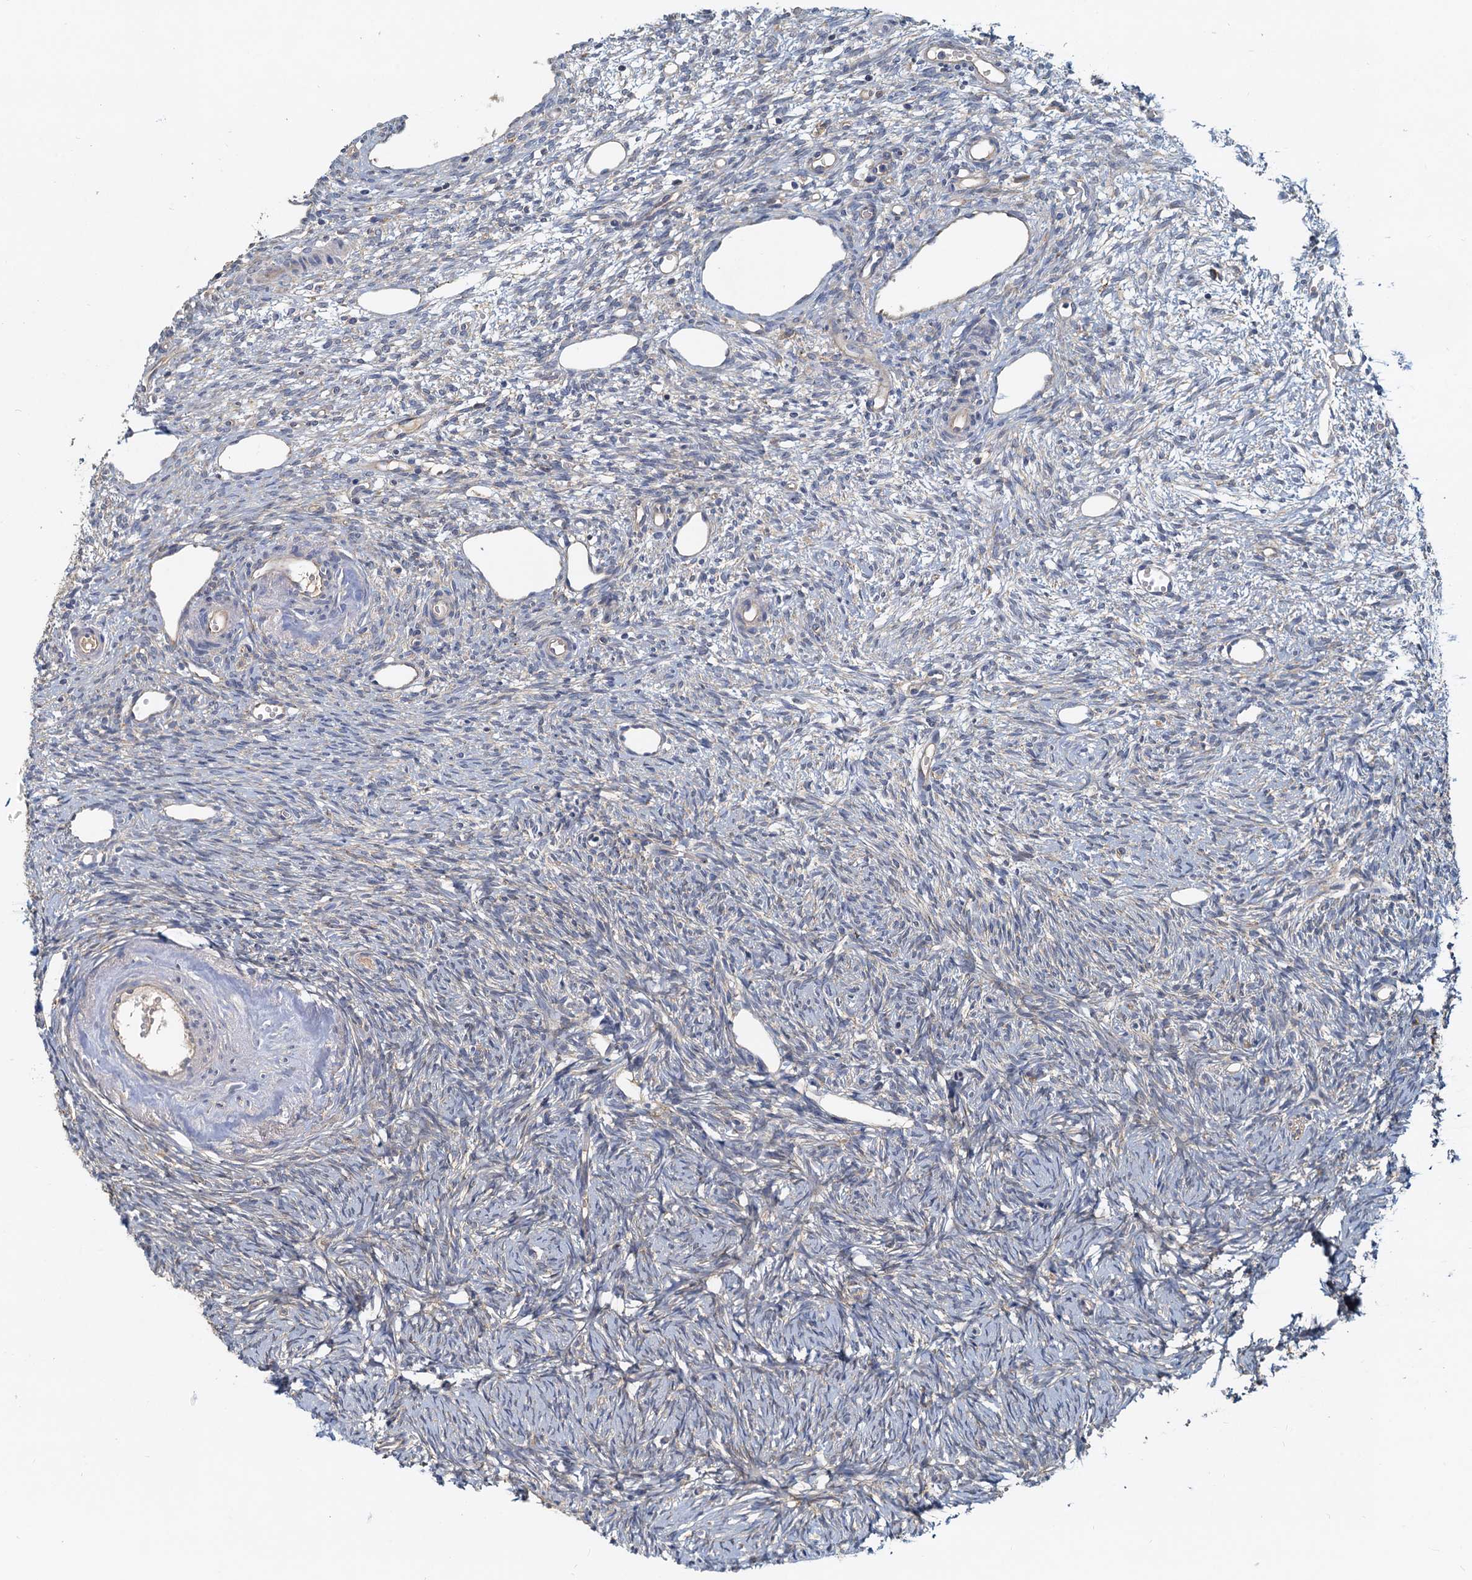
{"staining": {"intensity": "negative", "quantity": "none", "location": "none"}, "tissue": "ovary", "cell_type": "Ovarian stroma cells", "image_type": "normal", "snomed": [{"axis": "morphology", "description": "Normal tissue, NOS"}, {"axis": "topography", "description": "Ovary"}], "caption": "High power microscopy micrograph of an IHC histopathology image of benign ovary, revealing no significant expression in ovarian stroma cells.", "gene": "TOLLIP", "patient": {"sex": "female", "age": 51}}